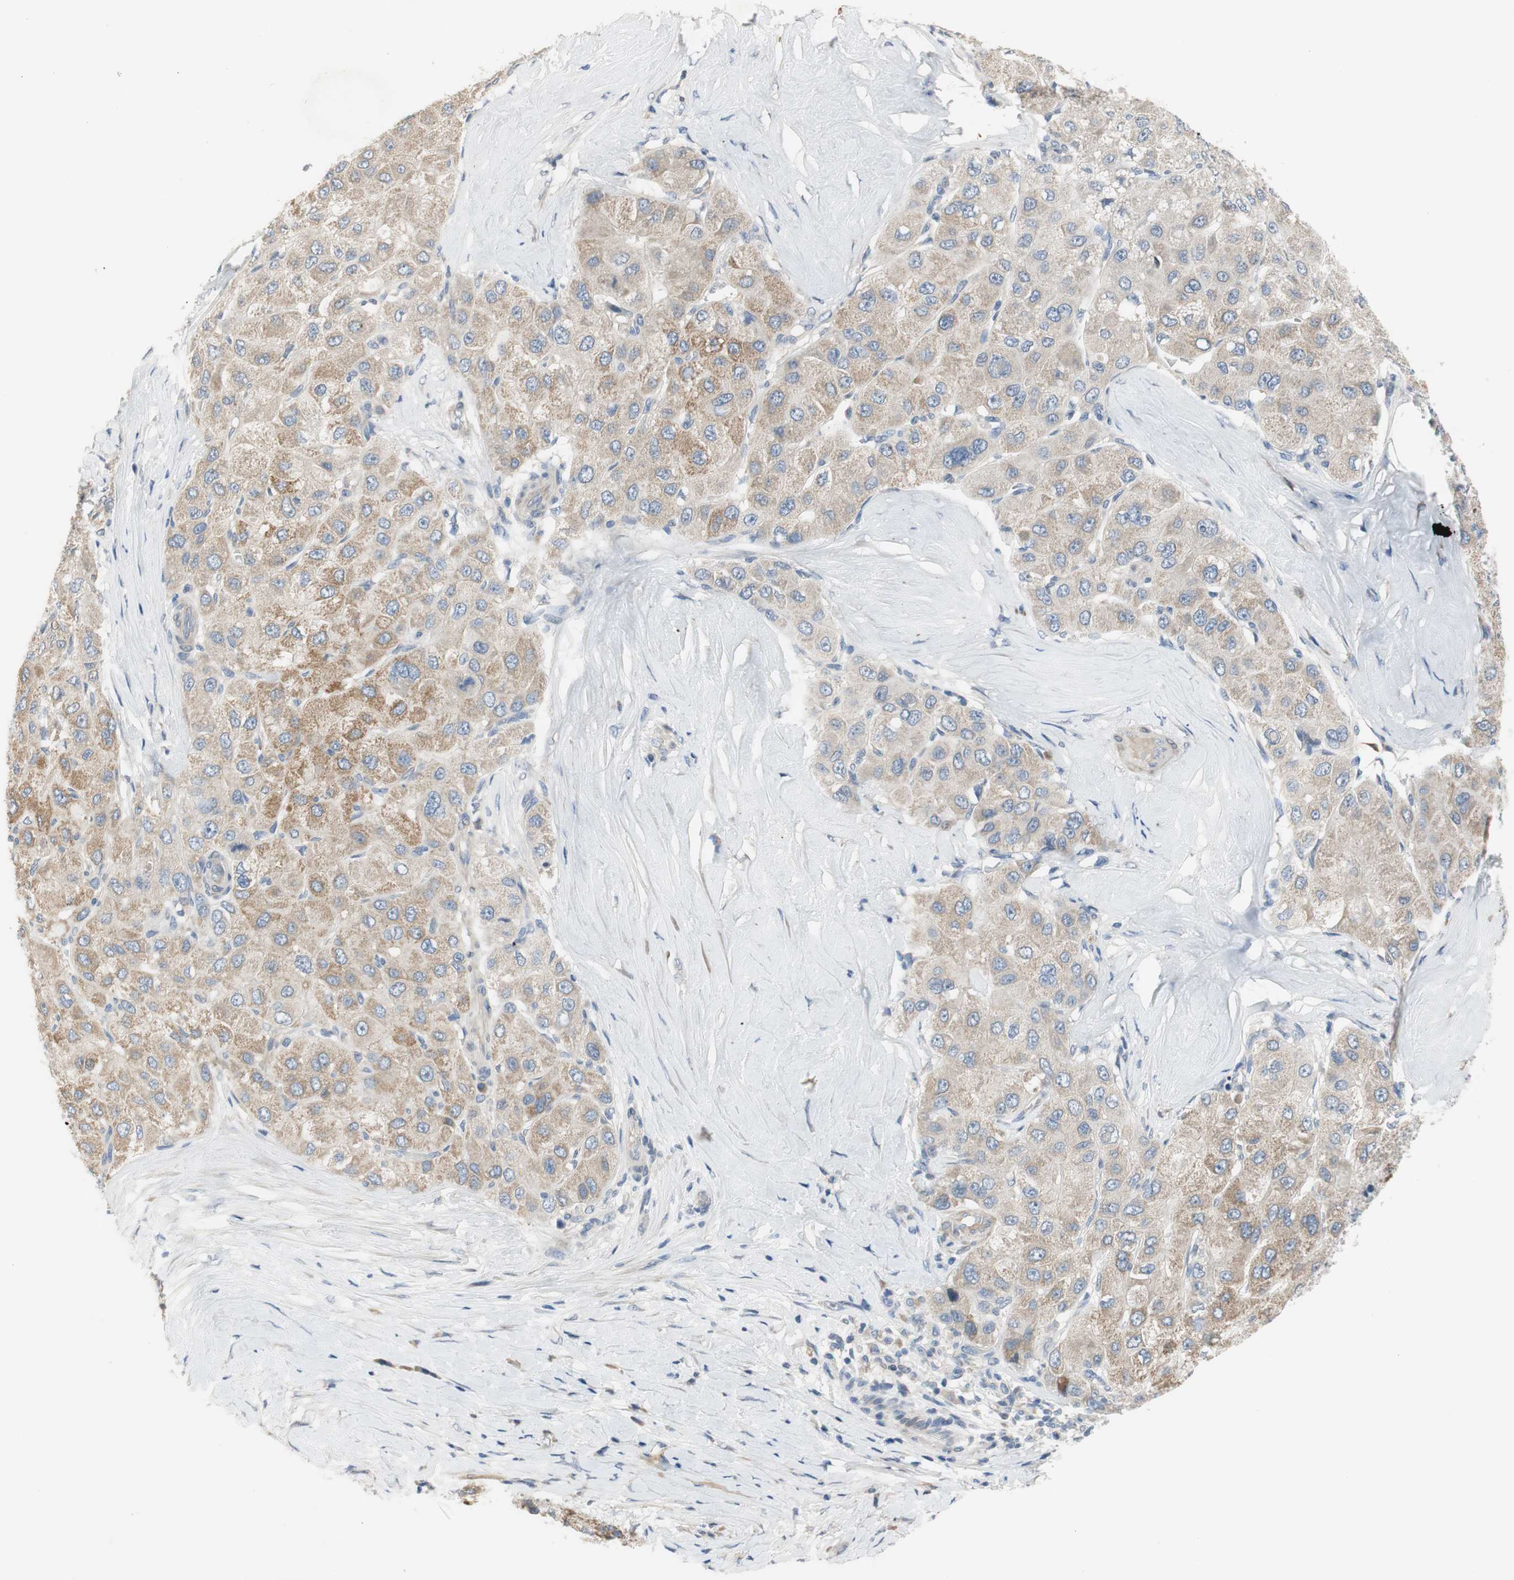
{"staining": {"intensity": "weak", "quantity": "25%-75%", "location": "cytoplasmic/membranous"}, "tissue": "liver cancer", "cell_type": "Tumor cells", "image_type": "cancer", "snomed": [{"axis": "morphology", "description": "Carcinoma, Hepatocellular, NOS"}, {"axis": "topography", "description": "Liver"}], "caption": "Immunohistochemistry image of neoplastic tissue: human liver hepatocellular carcinoma stained using immunohistochemistry (IHC) shows low levels of weak protein expression localized specifically in the cytoplasmic/membranous of tumor cells, appearing as a cytoplasmic/membranous brown color.", "gene": "TACR3", "patient": {"sex": "male", "age": 80}}